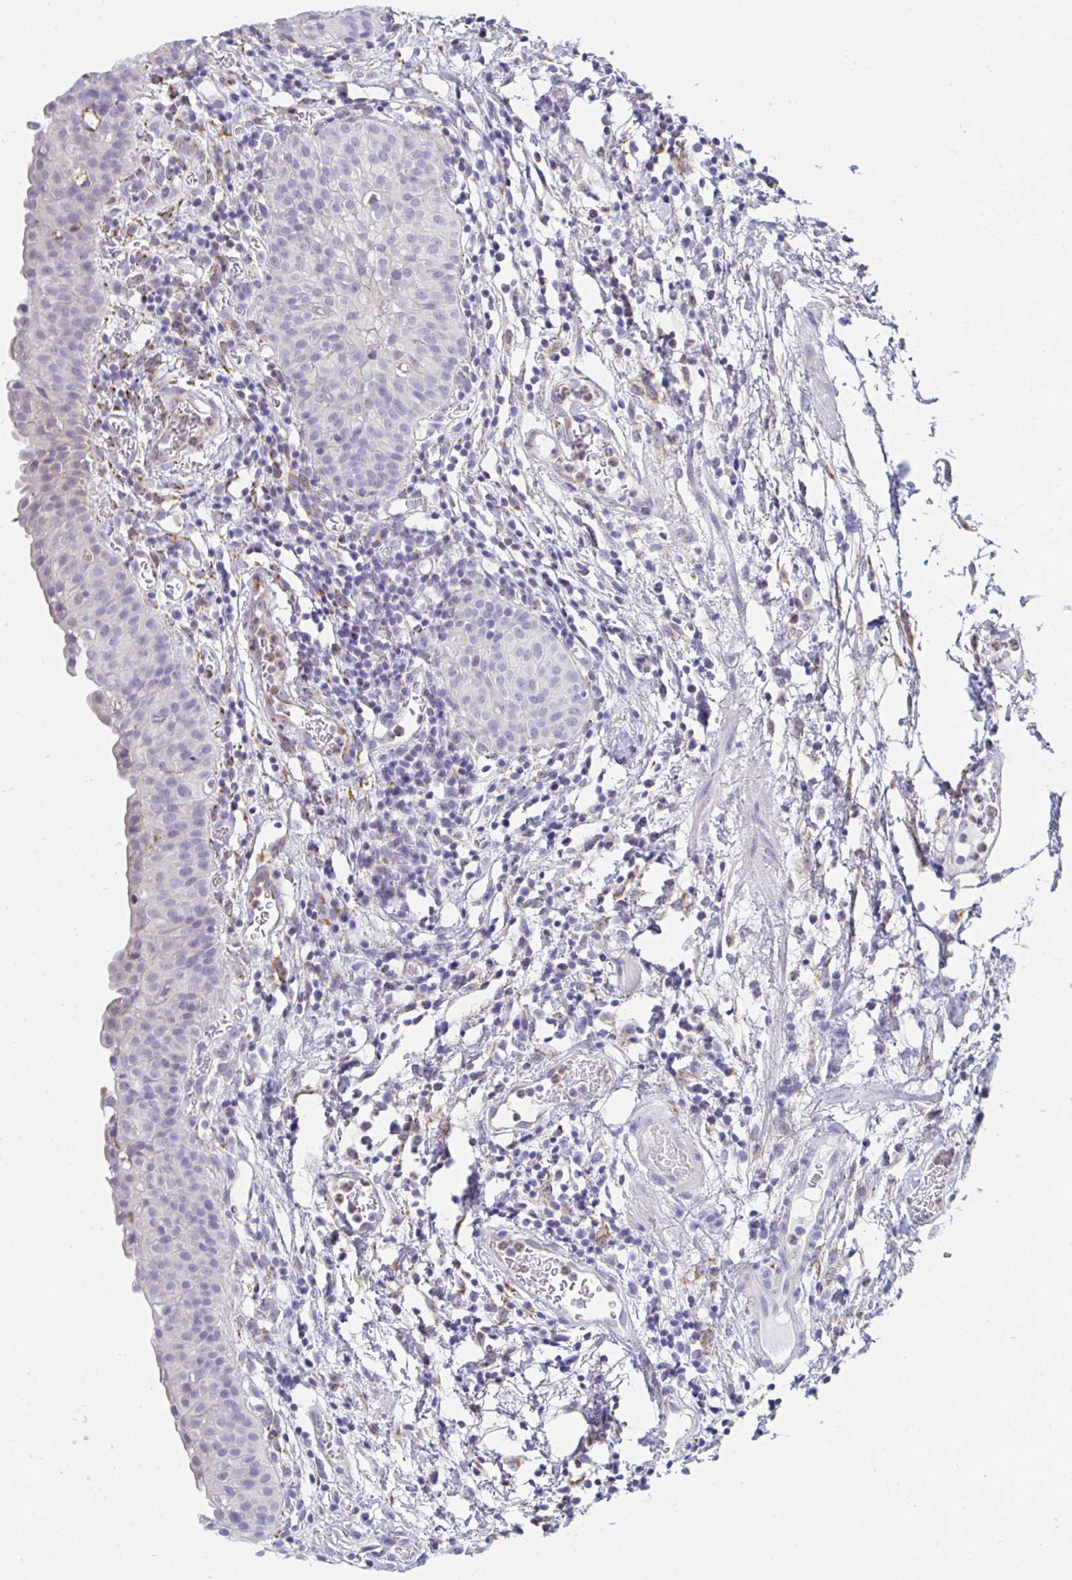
{"staining": {"intensity": "weak", "quantity": "<25%", "location": "nuclear"}, "tissue": "urinary bladder", "cell_type": "Urothelial cells", "image_type": "normal", "snomed": [{"axis": "morphology", "description": "Normal tissue, NOS"}, {"axis": "morphology", "description": "Inflammation, NOS"}, {"axis": "topography", "description": "Urinary bladder"}], "caption": "The photomicrograph demonstrates no significant expression in urothelial cells of urinary bladder. Nuclei are stained in blue.", "gene": "MGAM2", "patient": {"sex": "male", "age": 57}}